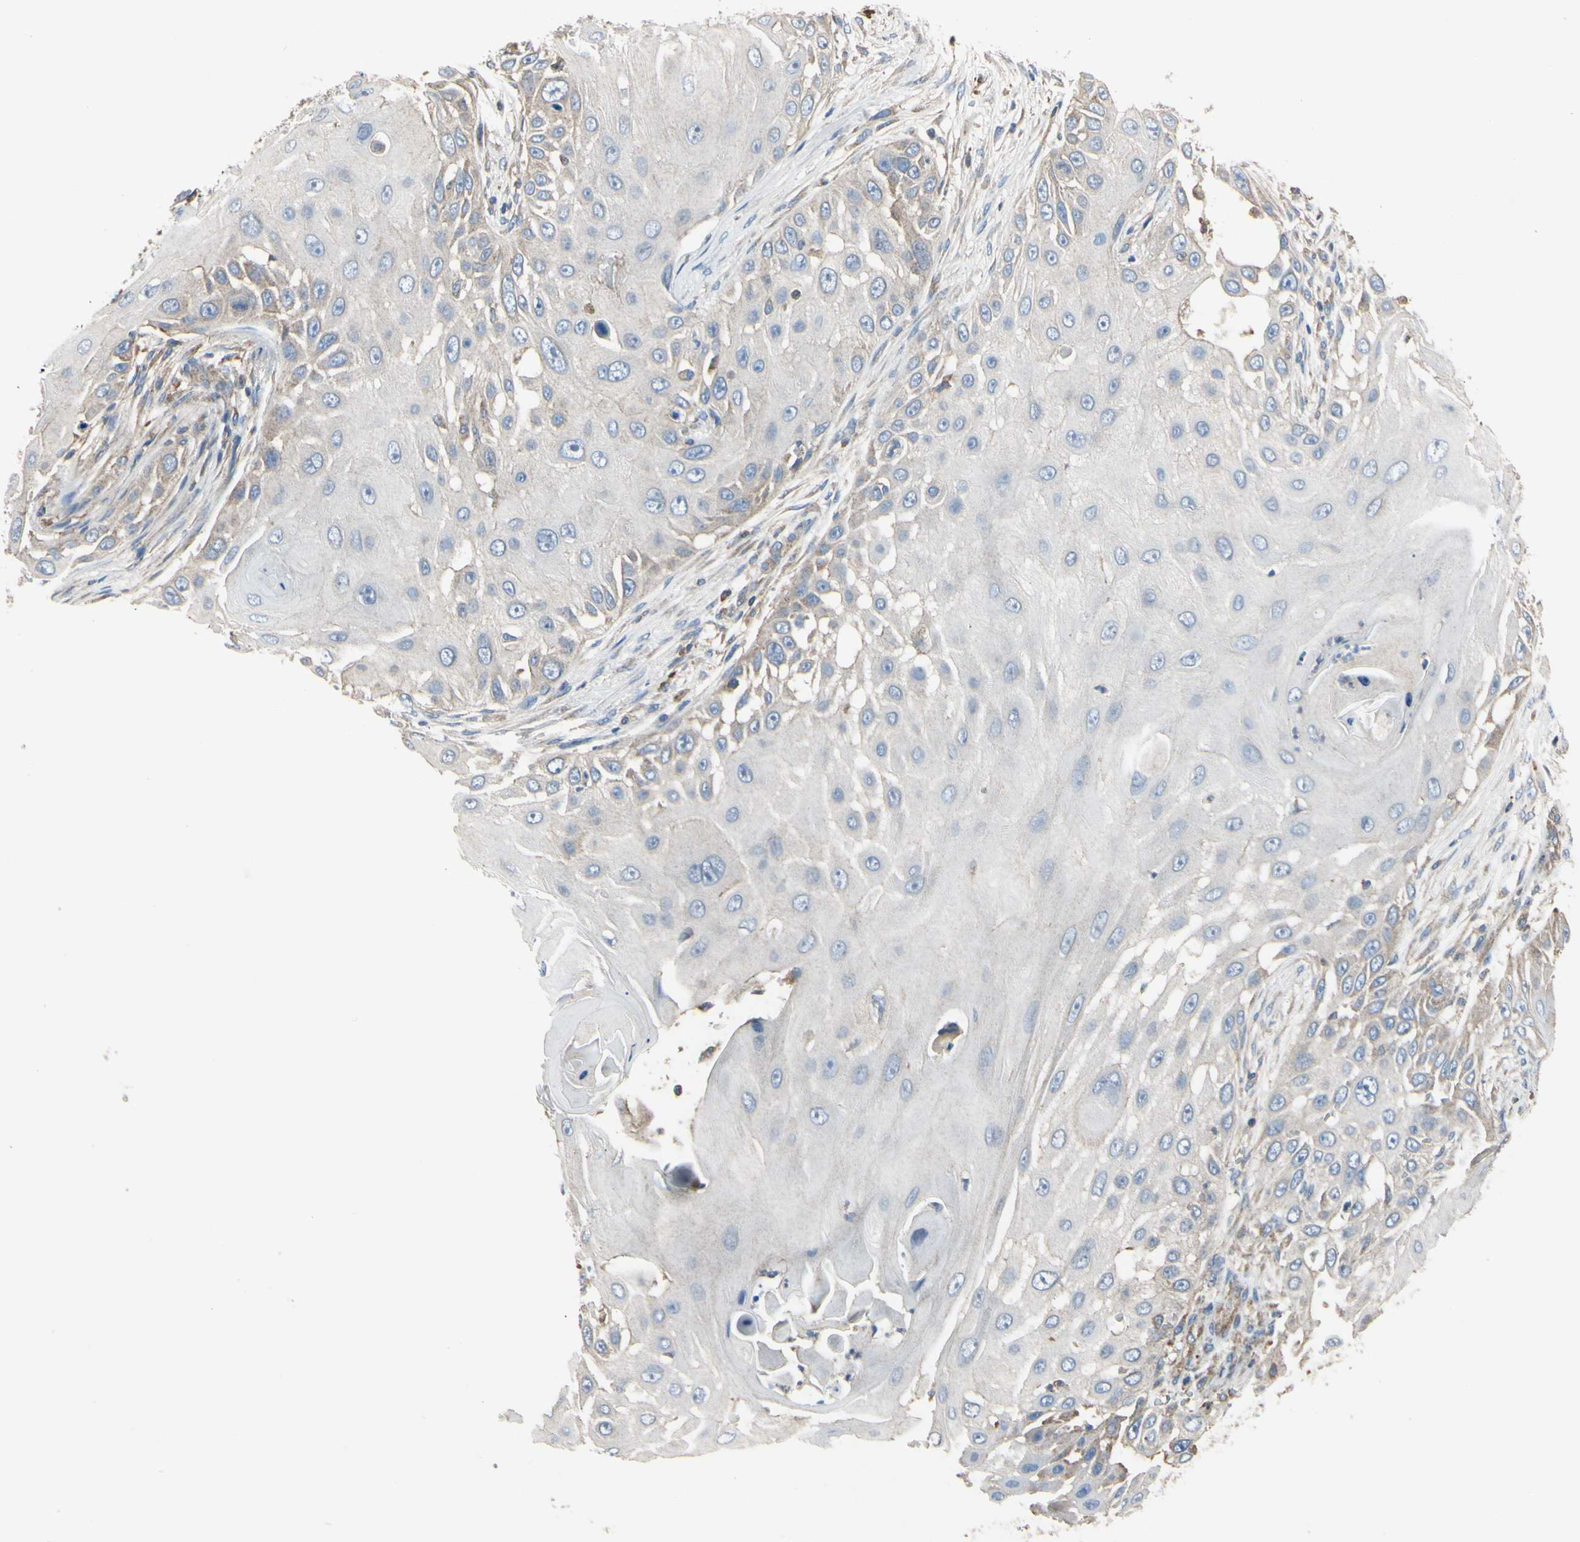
{"staining": {"intensity": "weak", "quantity": "<25%", "location": "cytoplasmic/membranous"}, "tissue": "skin cancer", "cell_type": "Tumor cells", "image_type": "cancer", "snomed": [{"axis": "morphology", "description": "Squamous cell carcinoma, NOS"}, {"axis": "topography", "description": "Skin"}], "caption": "There is no significant positivity in tumor cells of skin squamous cell carcinoma.", "gene": "BECN1", "patient": {"sex": "female", "age": 44}}